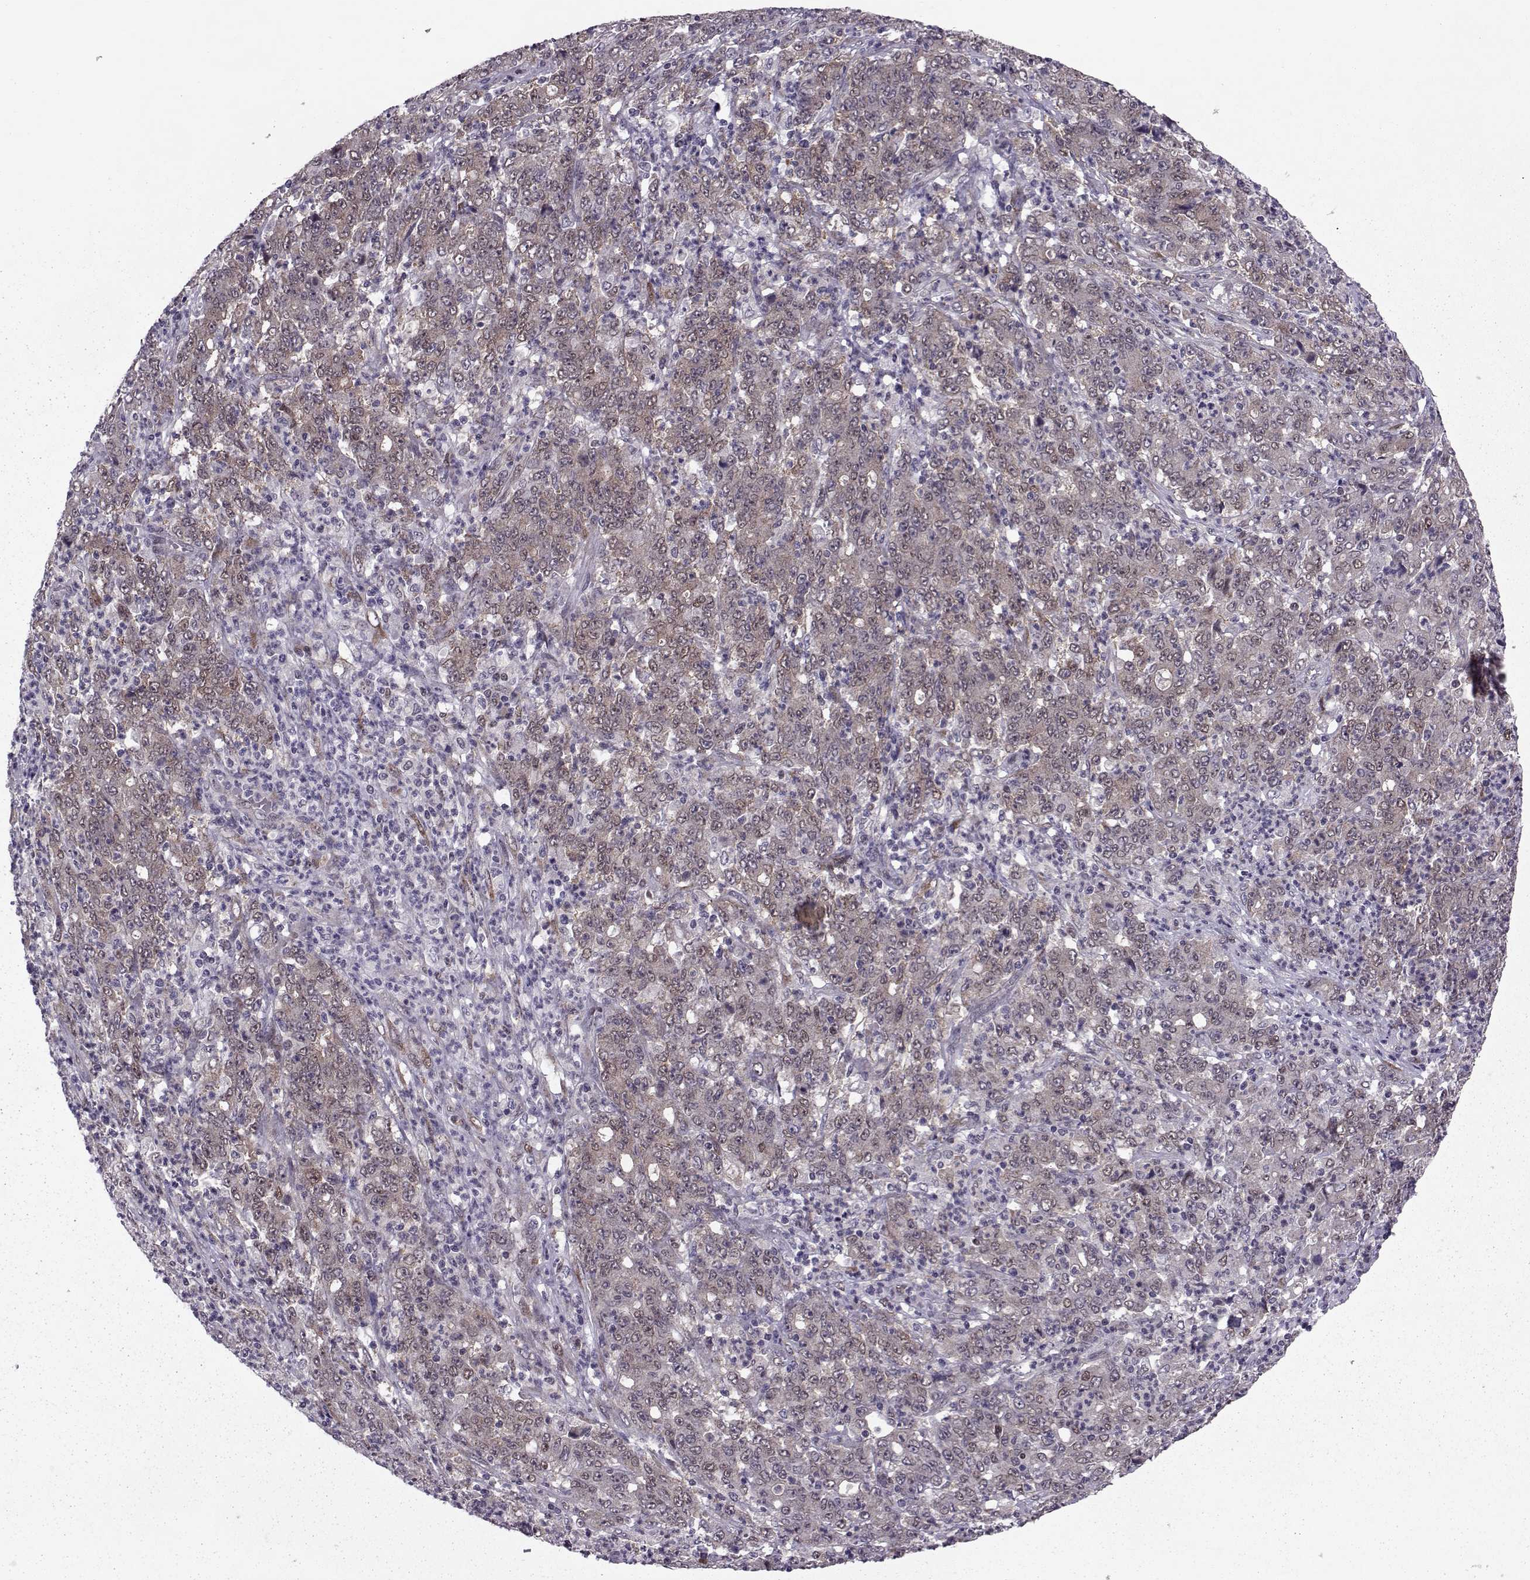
{"staining": {"intensity": "strong", "quantity": "<25%", "location": "nuclear"}, "tissue": "stomach cancer", "cell_type": "Tumor cells", "image_type": "cancer", "snomed": [{"axis": "morphology", "description": "Adenocarcinoma, NOS"}, {"axis": "topography", "description": "Stomach, lower"}], "caption": "Stomach adenocarcinoma was stained to show a protein in brown. There is medium levels of strong nuclear expression in about <25% of tumor cells.", "gene": "CDK4", "patient": {"sex": "female", "age": 71}}